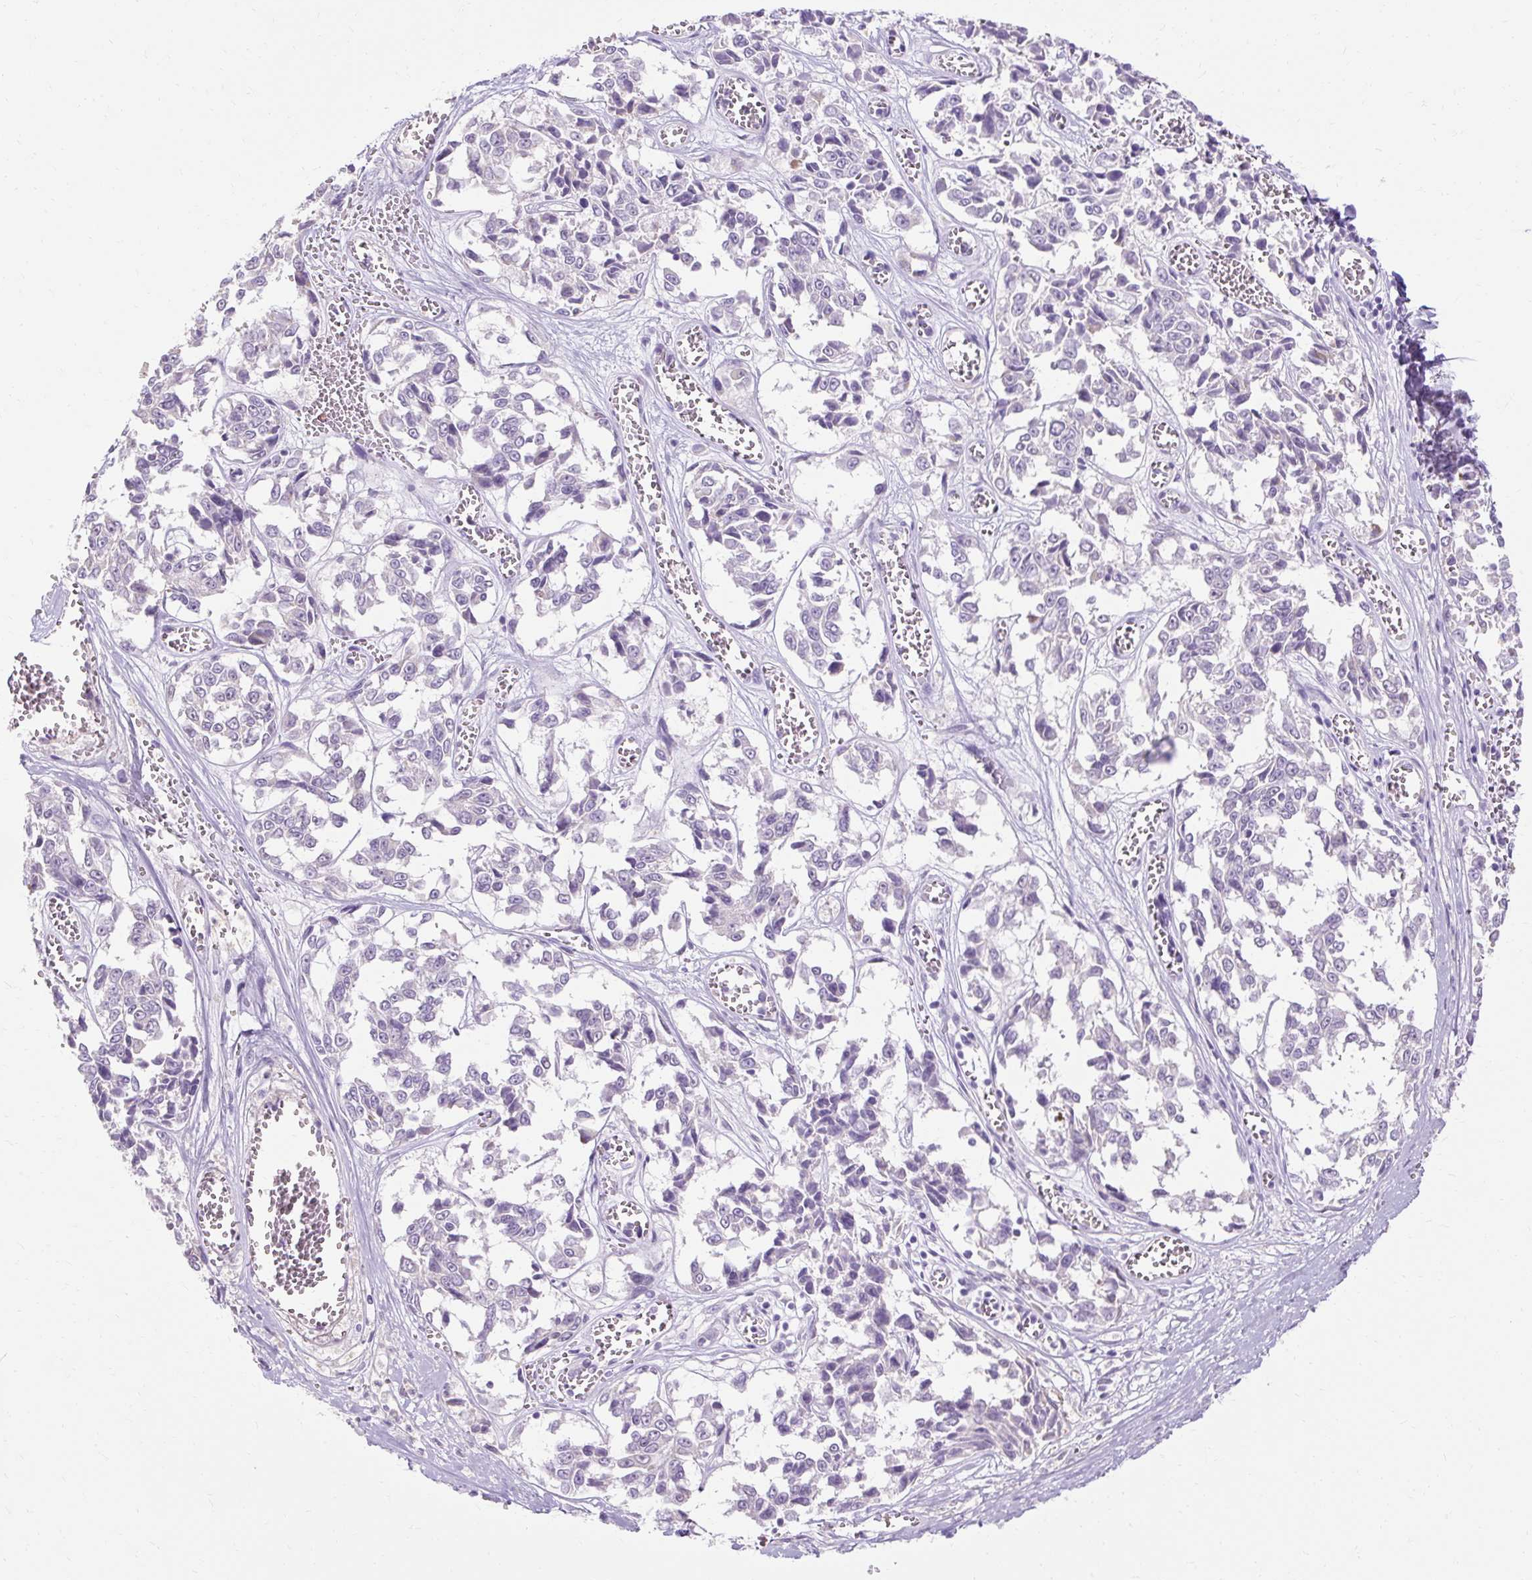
{"staining": {"intensity": "negative", "quantity": "none", "location": "none"}, "tissue": "melanoma", "cell_type": "Tumor cells", "image_type": "cancer", "snomed": [{"axis": "morphology", "description": "Malignant melanoma, NOS"}, {"axis": "topography", "description": "Skin"}], "caption": "Image shows no protein expression in tumor cells of melanoma tissue.", "gene": "HSD11B1", "patient": {"sex": "female", "age": 64}}